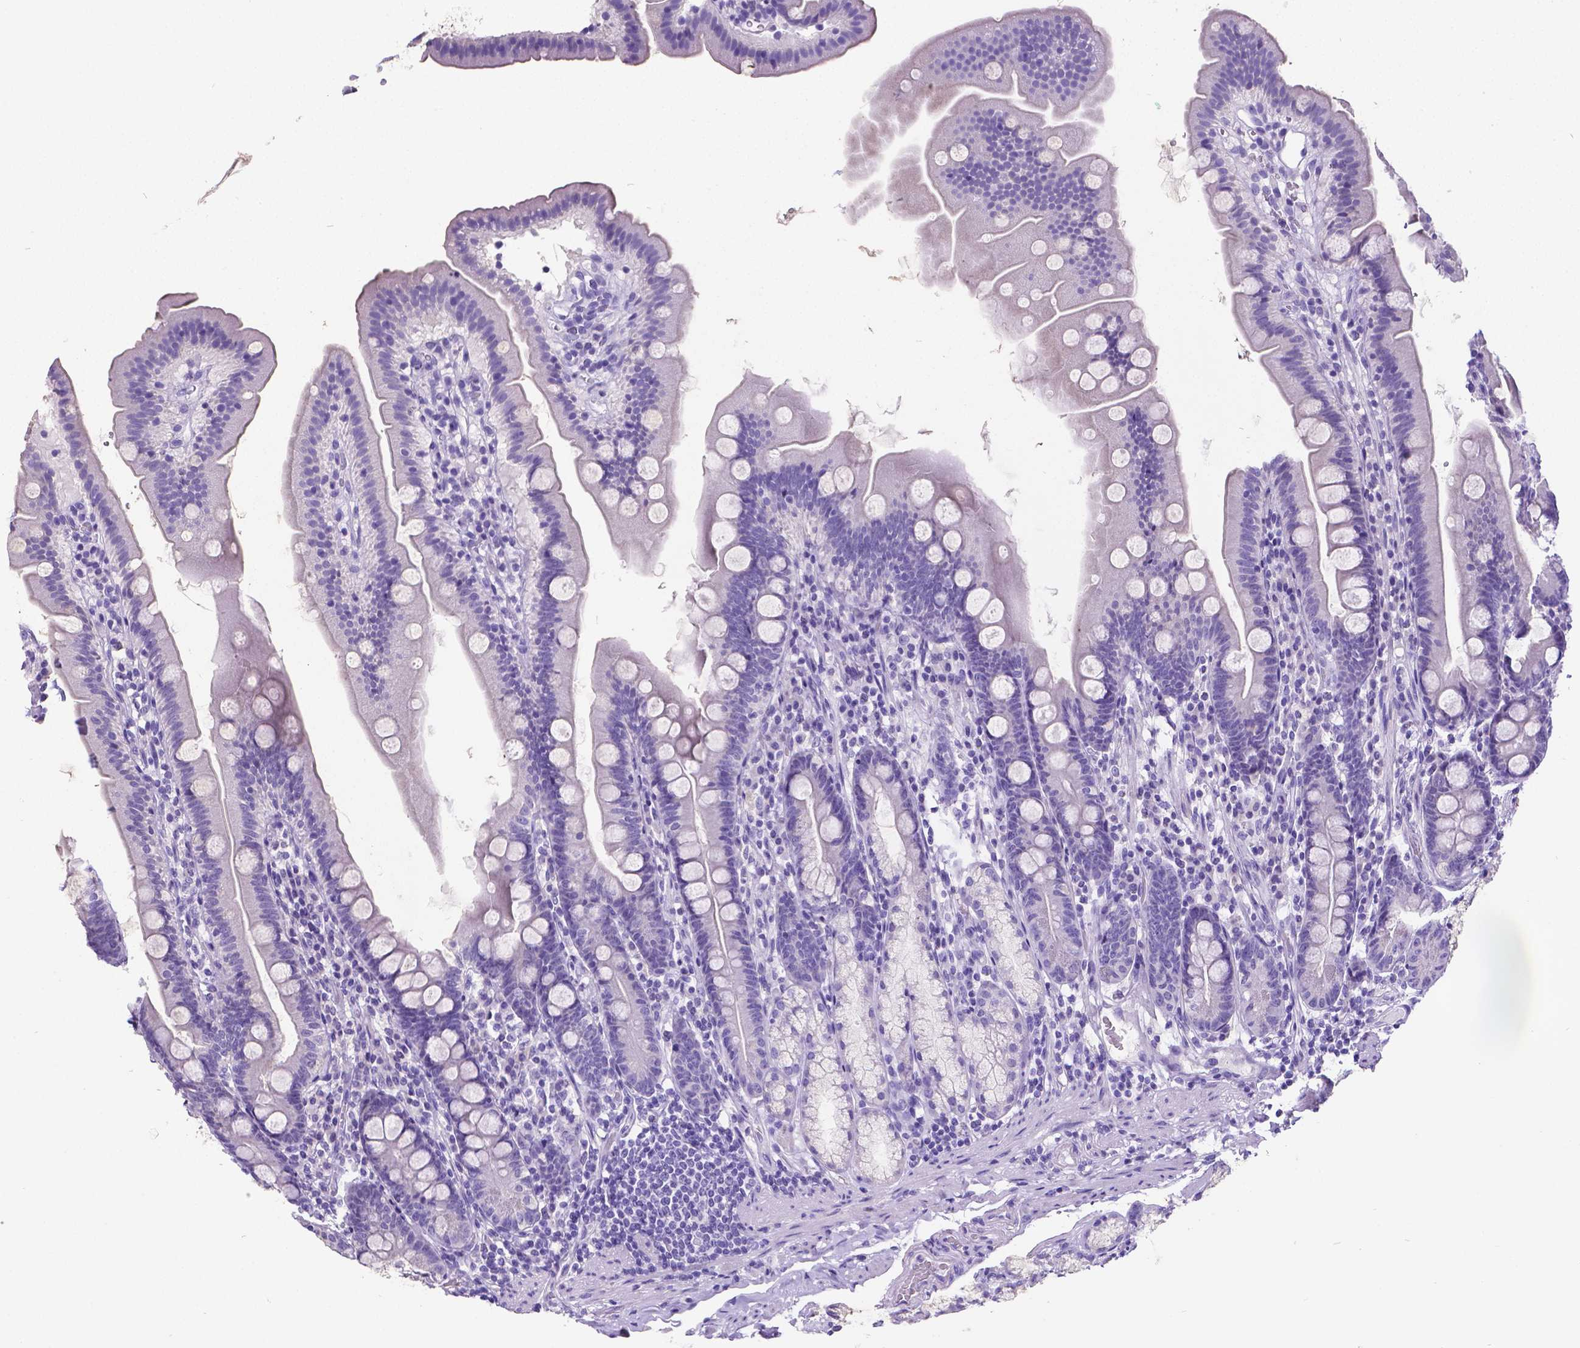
{"staining": {"intensity": "negative", "quantity": "none", "location": "none"}, "tissue": "duodenum", "cell_type": "Glandular cells", "image_type": "normal", "snomed": [{"axis": "morphology", "description": "Normal tissue, NOS"}, {"axis": "topography", "description": "Duodenum"}], "caption": "Image shows no protein positivity in glandular cells of benign duodenum. The staining is performed using DAB (3,3'-diaminobenzidine) brown chromogen with nuclei counter-stained in using hematoxylin.", "gene": "SATB2", "patient": {"sex": "female", "age": 67}}